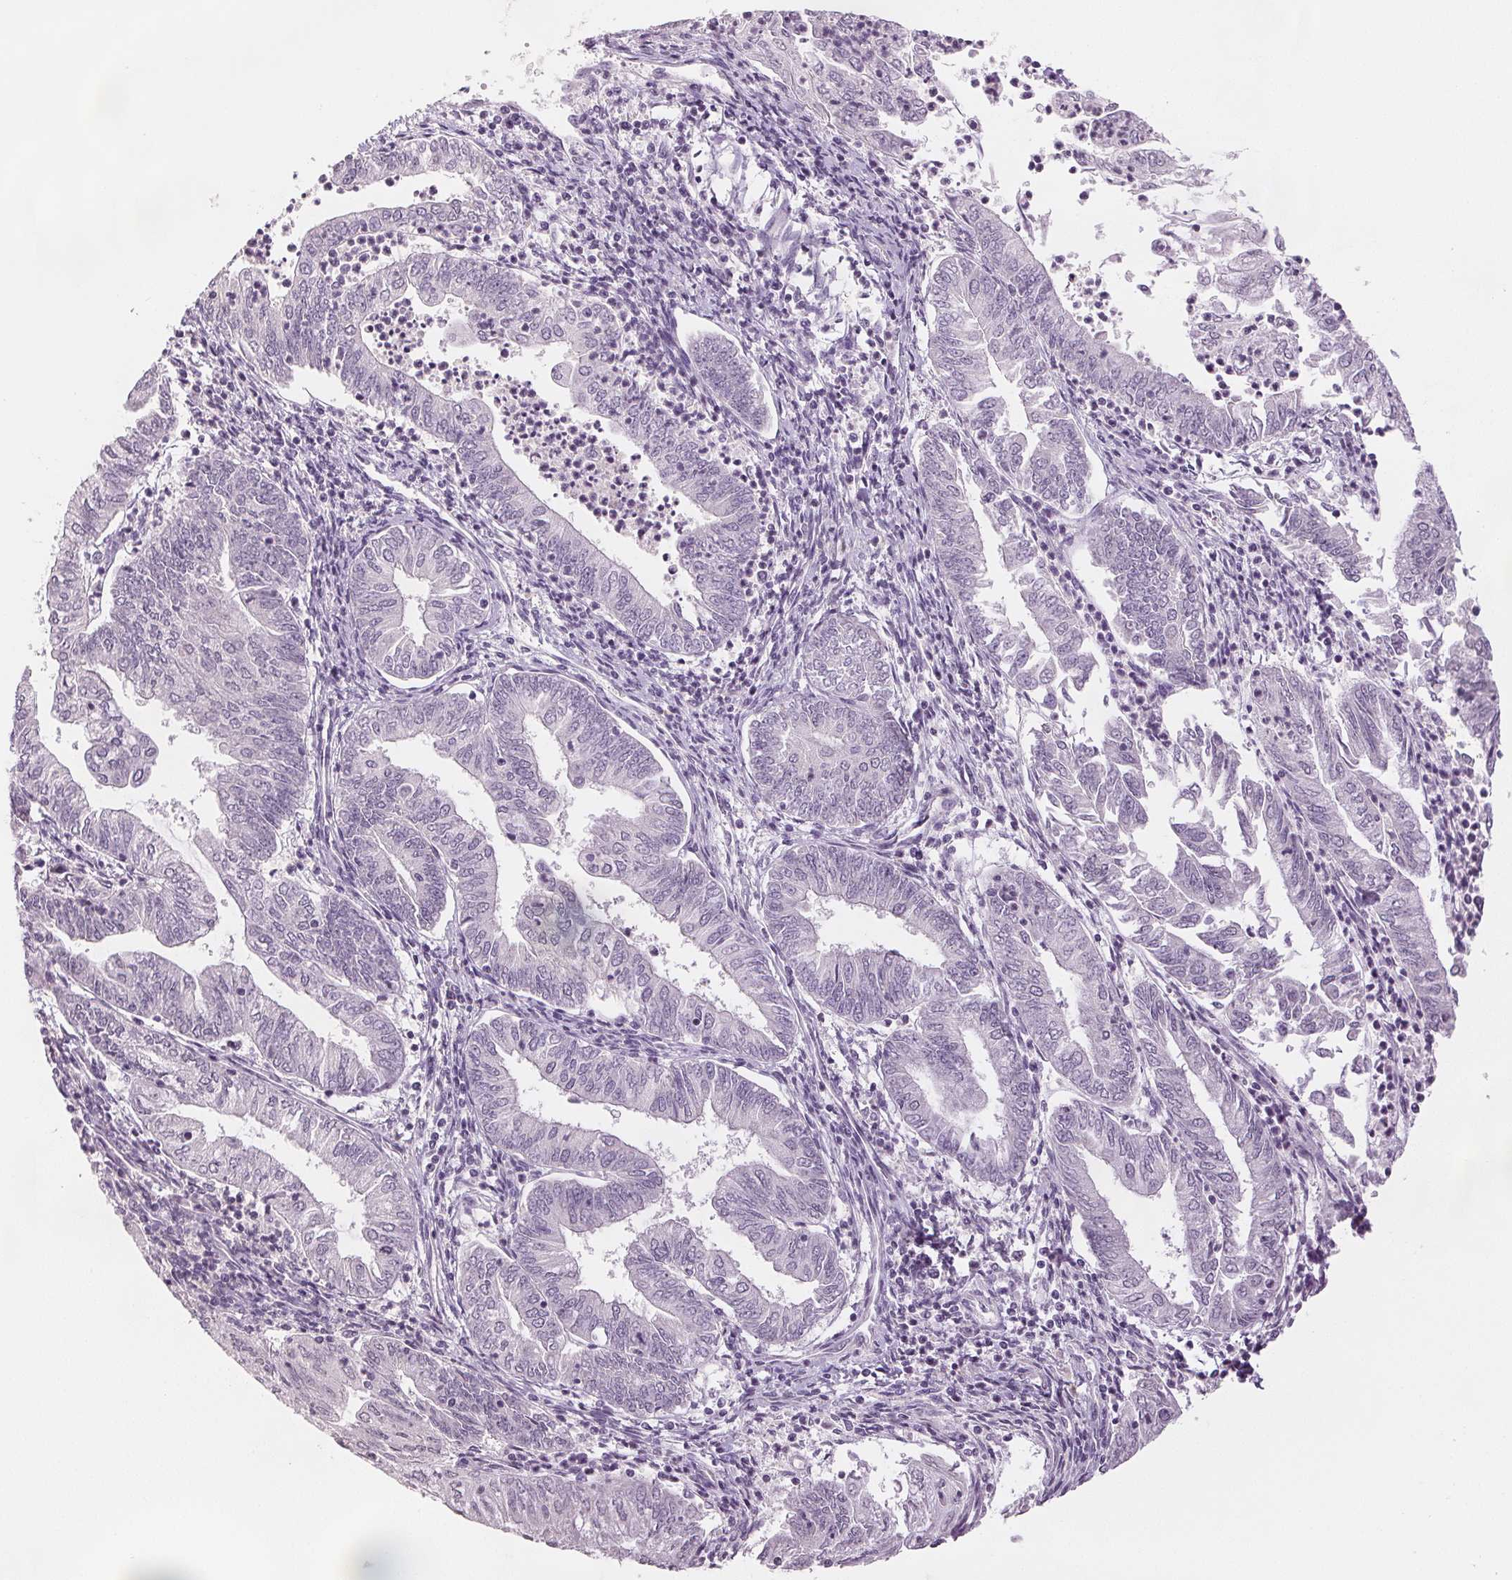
{"staining": {"intensity": "negative", "quantity": "none", "location": "none"}, "tissue": "endometrial cancer", "cell_type": "Tumor cells", "image_type": "cancer", "snomed": [{"axis": "morphology", "description": "Adenocarcinoma, NOS"}, {"axis": "topography", "description": "Endometrium"}], "caption": "DAB (3,3'-diaminobenzidine) immunohistochemical staining of endometrial adenocarcinoma displays no significant expression in tumor cells. (Brightfield microscopy of DAB immunohistochemistry (IHC) at high magnification).", "gene": "SCGN", "patient": {"sex": "female", "age": 55}}